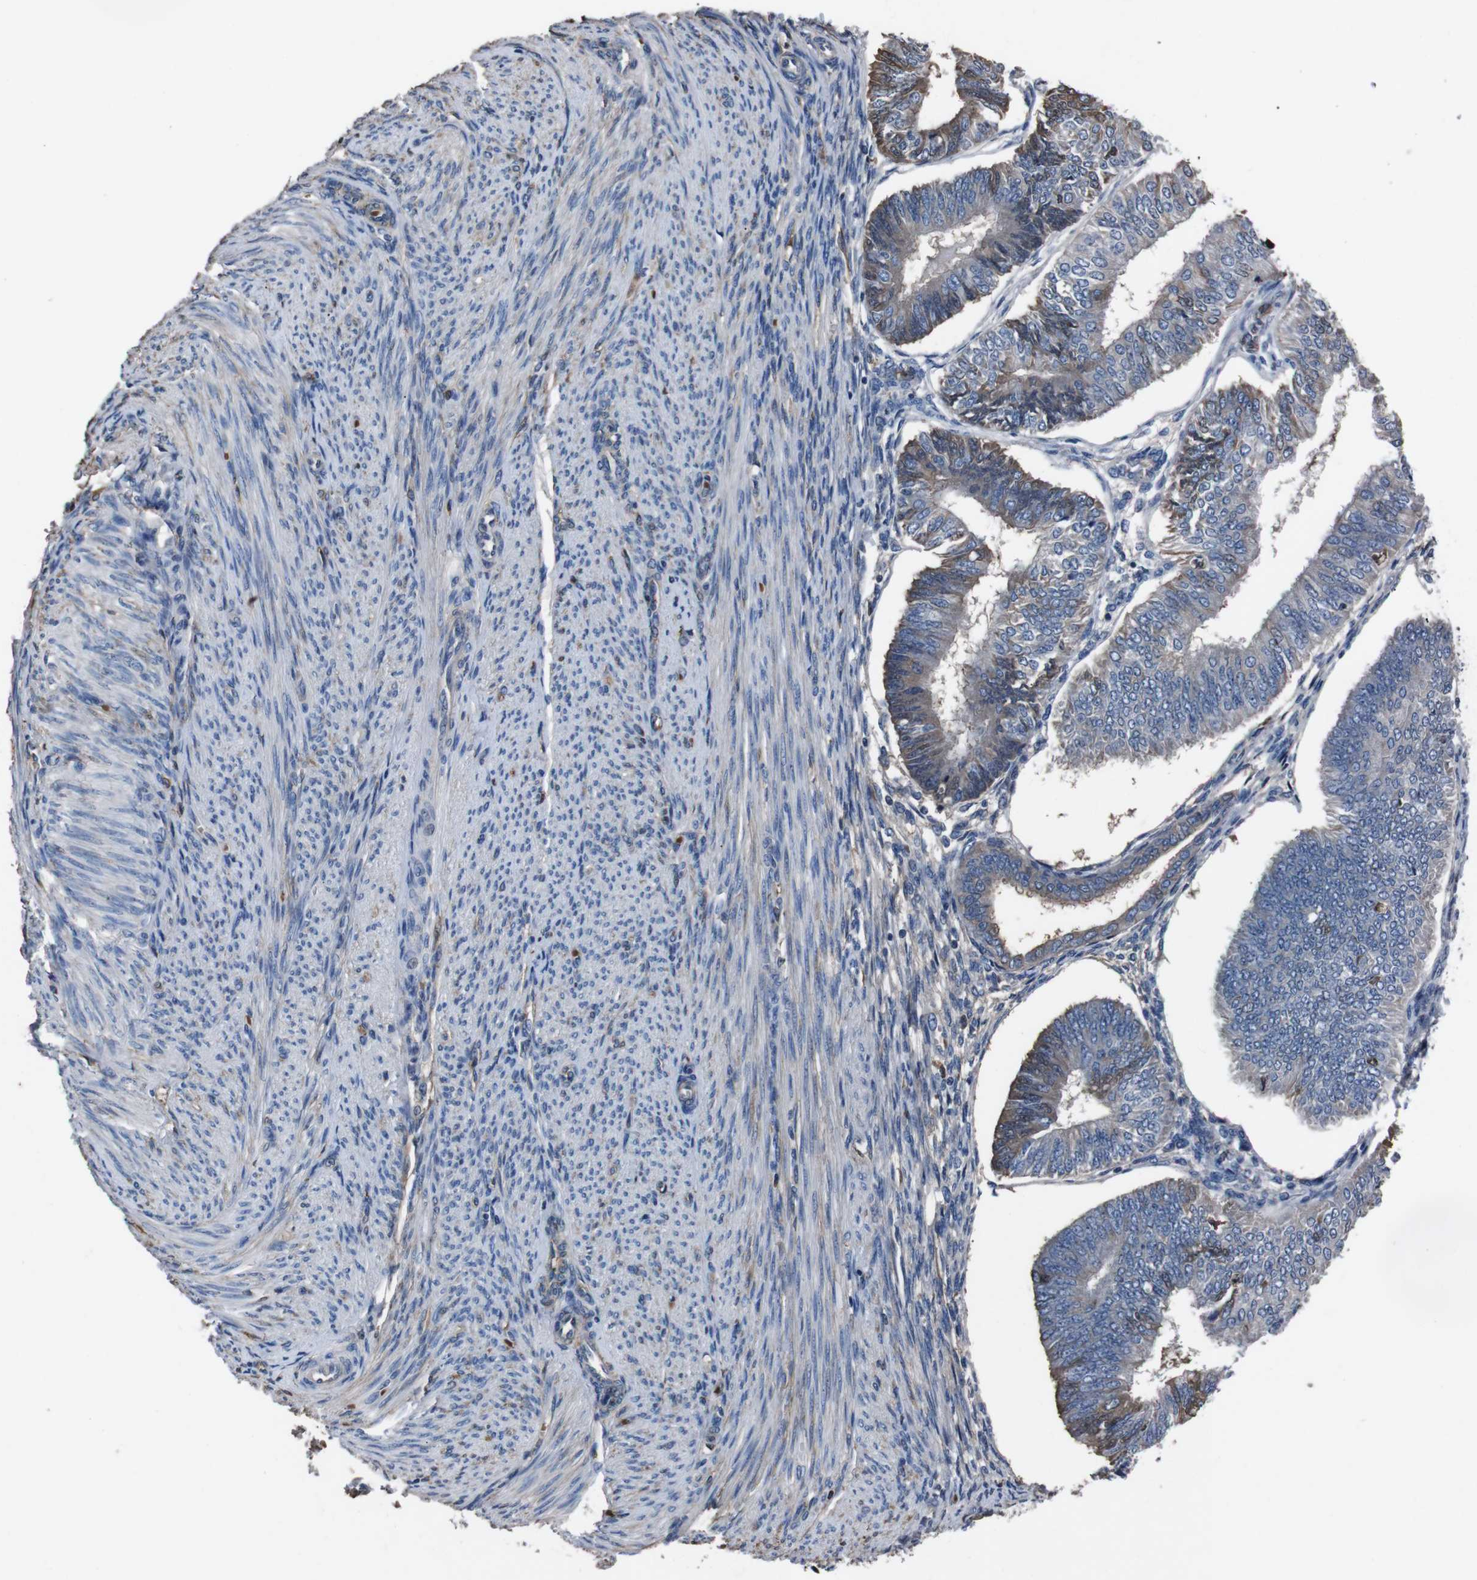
{"staining": {"intensity": "weak", "quantity": "<25%", "location": "cytoplasmic/membranous"}, "tissue": "endometrial cancer", "cell_type": "Tumor cells", "image_type": "cancer", "snomed": [{"axis": "morphology", "description": "Adenocarcinoma, NOS"}, {"axis": "topography", "description": "Endometrium"}], "caption": "High power microscopy photomicrograph of an immunohistochemistry photomicrograph of adenocarcinoma (endometrial), revealing no significant staining in tumor cells.", "gene": "LEP", "patient": {"sex": "female", "age": 58}}